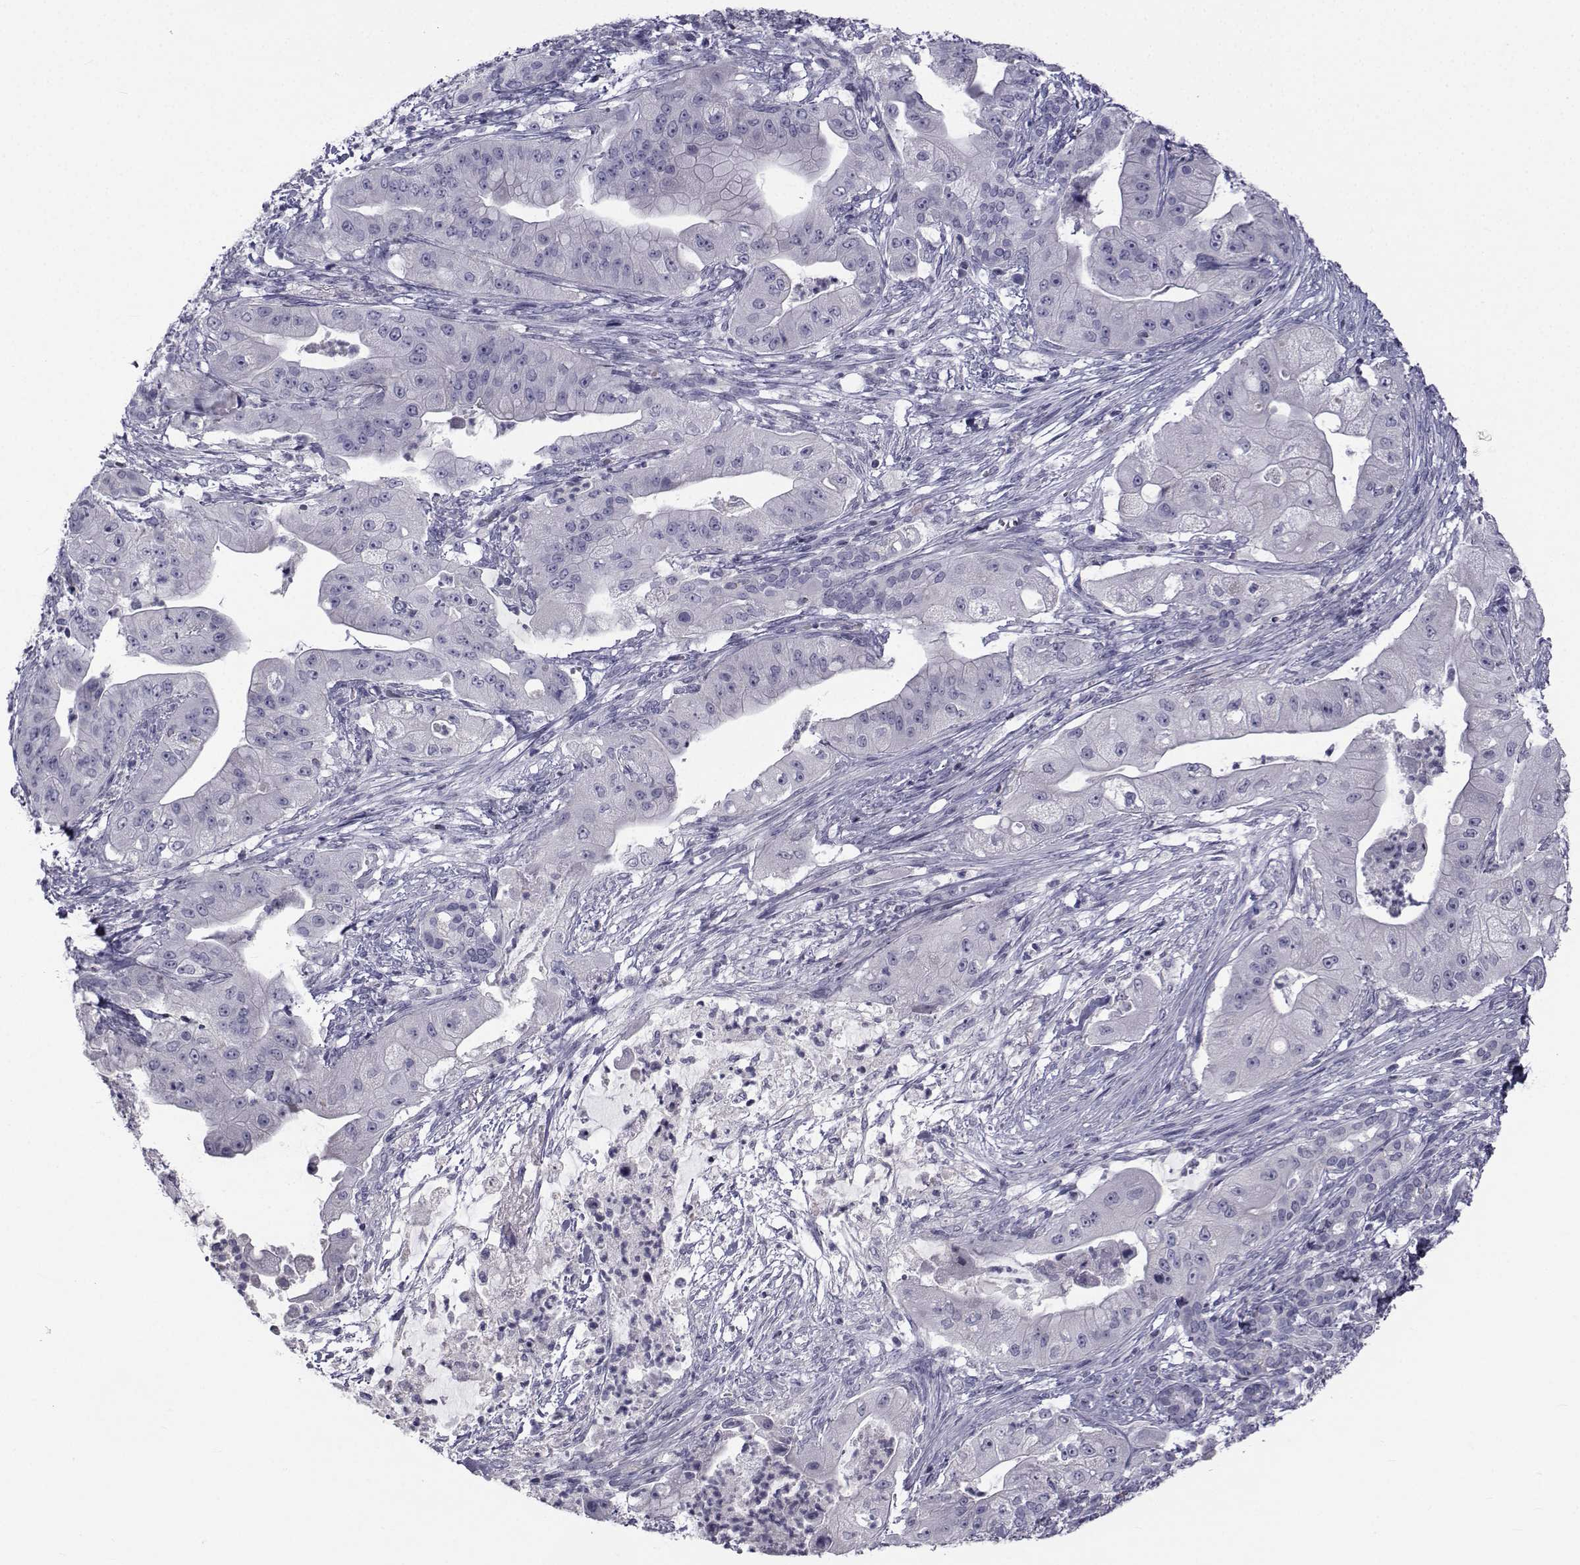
{"staining": {"intensity": "negative", "quantity": "none", "location": "none"}, "tissue": "pancreatic cancer", "cell_type": "Tumor cells", "image_type": "cancer", "snomed": [{"axis": "morphology", "description": "Normal tissue, NOS"}, {"axis": "morphology", "description": "Inflammation, NOS"}, {"axis": "morphology", "description": "Adenocarcinoma, NOS"}, {"axis": "topography", "description": "Pancreas"}], "caption": "Tumor cells are negative for protein expression in human adenocarcinoma (pancreatic). Brightfield microscopy of IHC stained with DAB (3,3'-diaminobenzidine) (brown) and hematoxylin (blue), captured at high magnification.", "gene": "FDXR", "patient": {"sex": "male", "age": 57}}